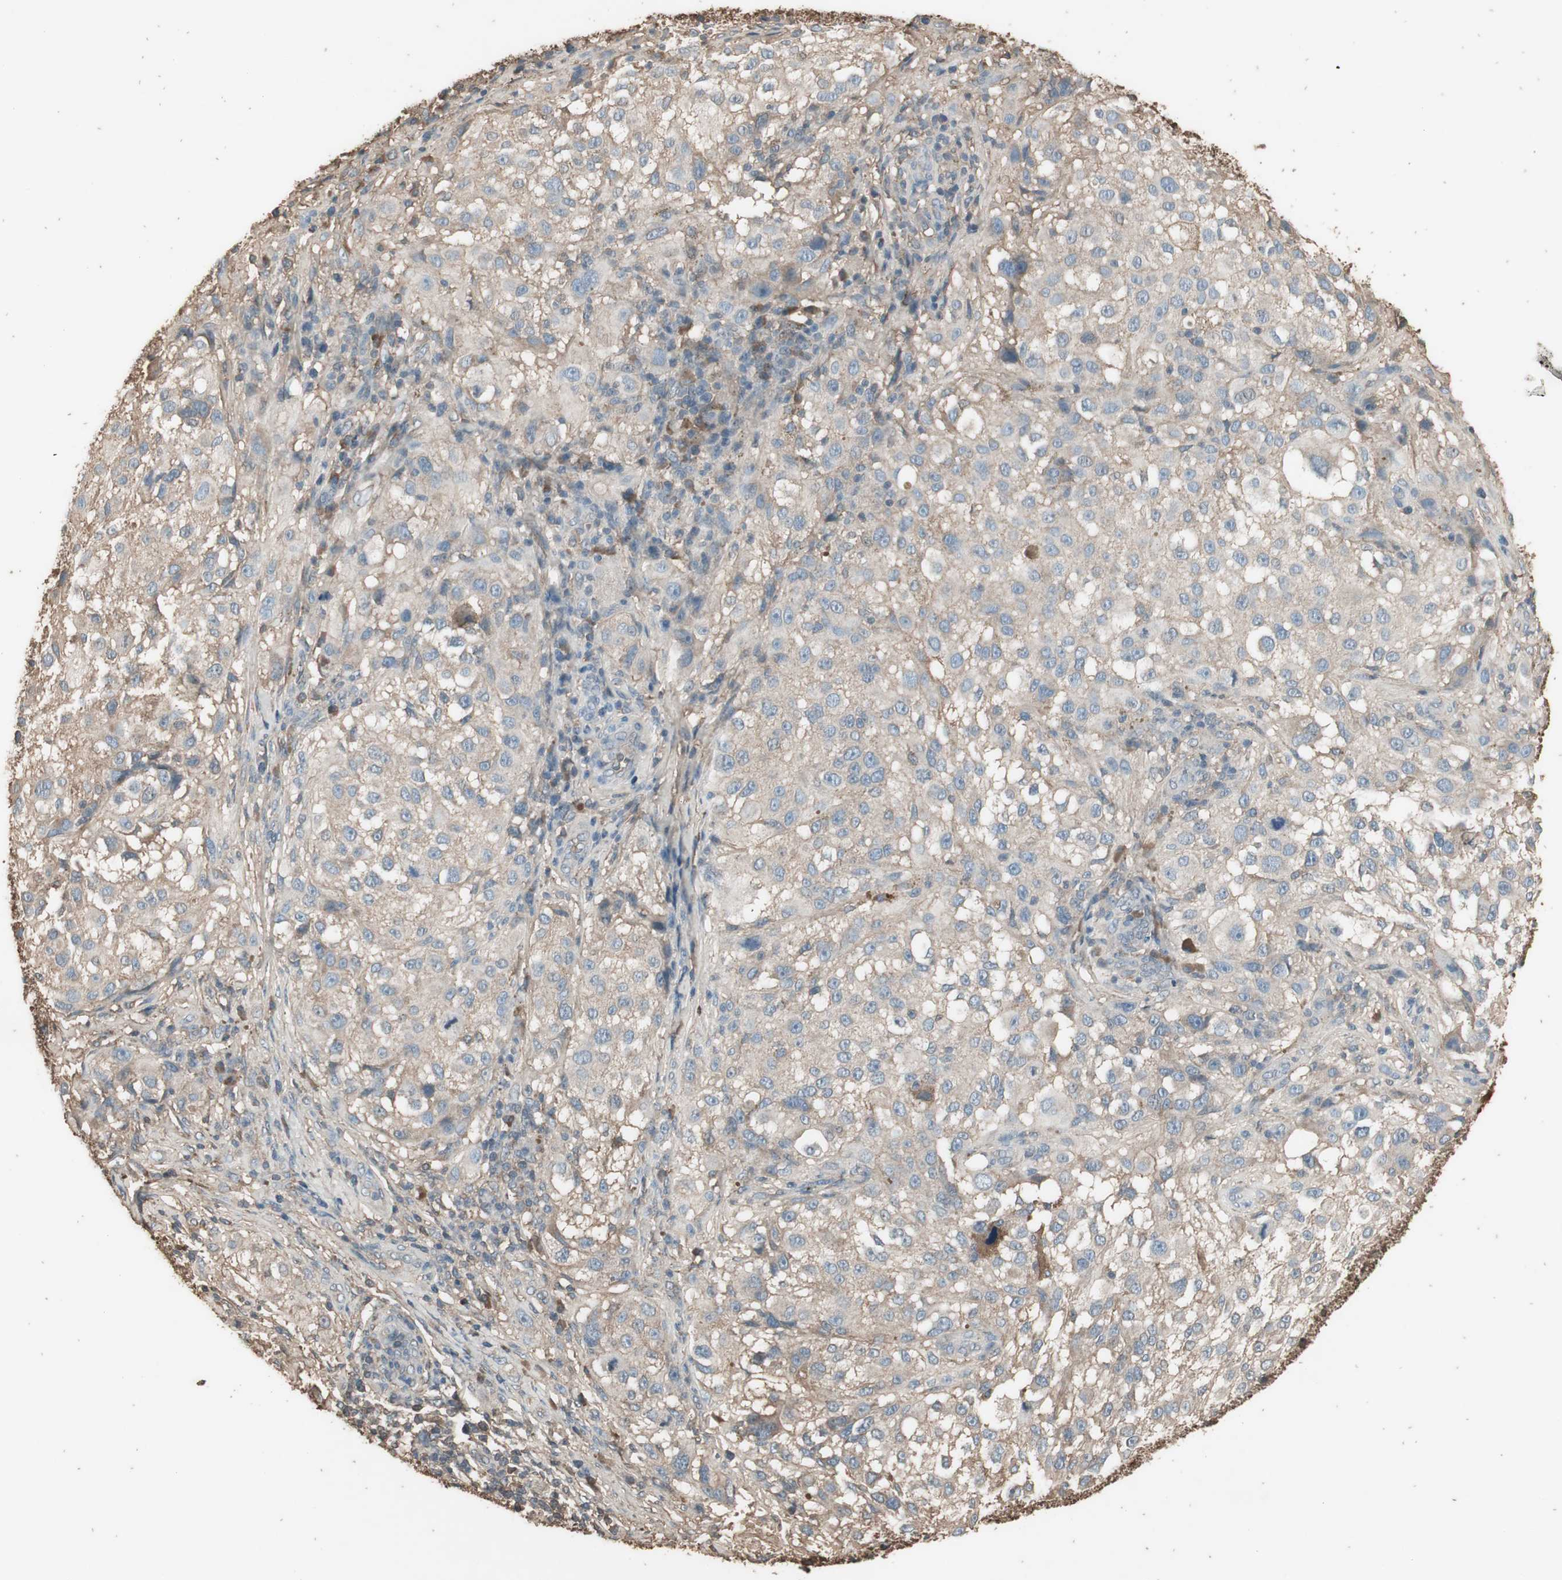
{"staining": {"intensity": "negative", "quantity": "none", "location": "none"}, "tissue": "melanoma", "cell_type": "Tumor cells", "image_type": "cancer", "snomed": [{"axis": "morphology", "description": "Necrosis, NOS"}, {"axis": "morphology", "description": "Malignant melanoma, NOS"}, {"axis": "topography", "description": "Skin"}], "caption": "Tumor cells show no significant expression in melanoma.", "gene": "MMP14", "patient": {"sex": "female", "age": 87}}